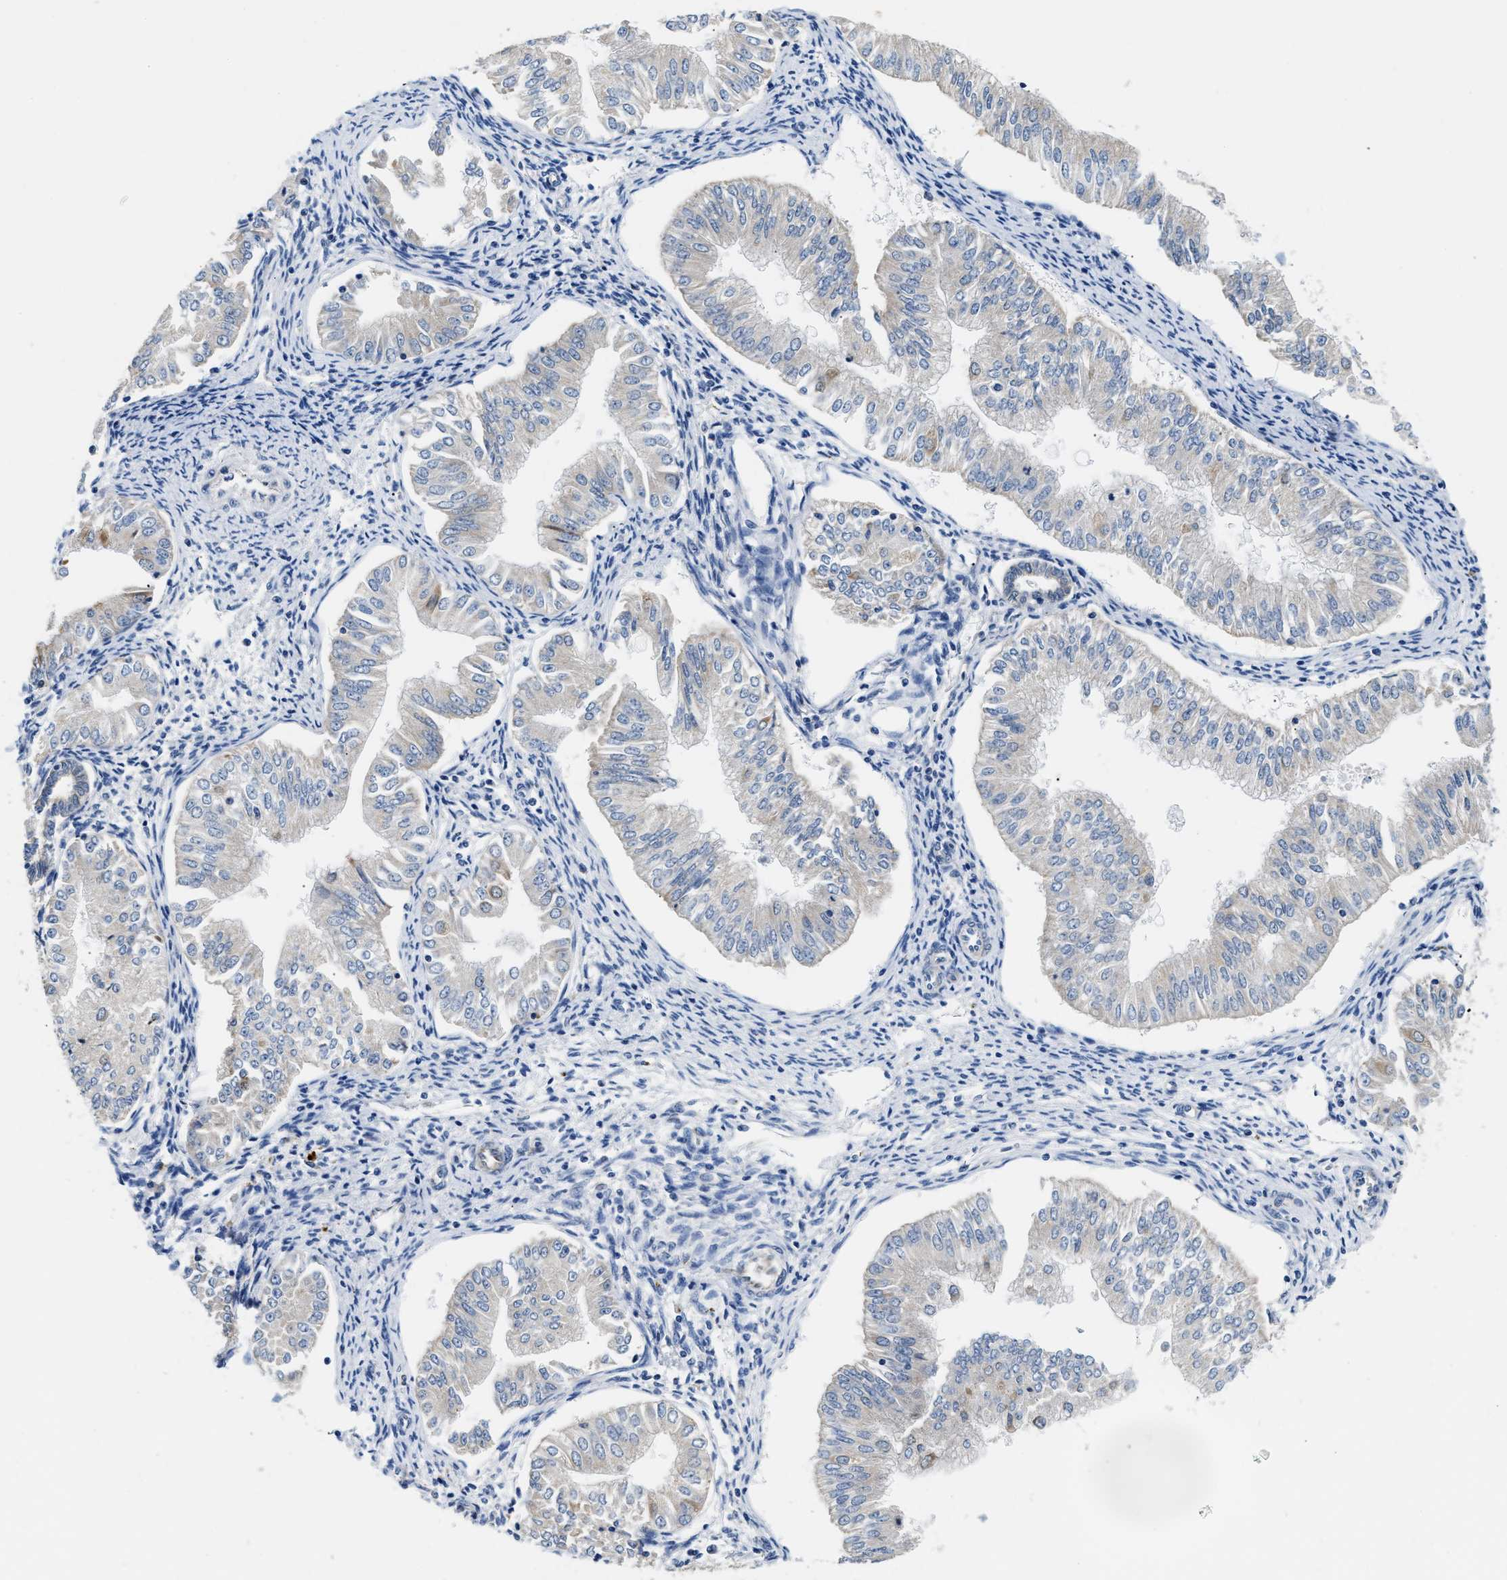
{"staining": {"intensity": "negative", "quantity": "none", "location": "none"}, "tissue": "endometrial cancer", "cell_type": "Tumor cells", "image_type": "cancer", "snomed": [{"axis": "morphology", "description": "Normal tissue, NOS"}, {"axis": "morphology", "description": "Adenocarcinoma, NOS"}, {"axis": "topography", "description": "Endometrium"}], "caption": "Immunohistochemistry (IHC) photomicrograph of human adenocarcinoma (endometrial) stained for a protein (brown), which exhibits no staining in tumor cells.", "gene": "ACADVL", "patient": {"sex": "female", "age": 53}}